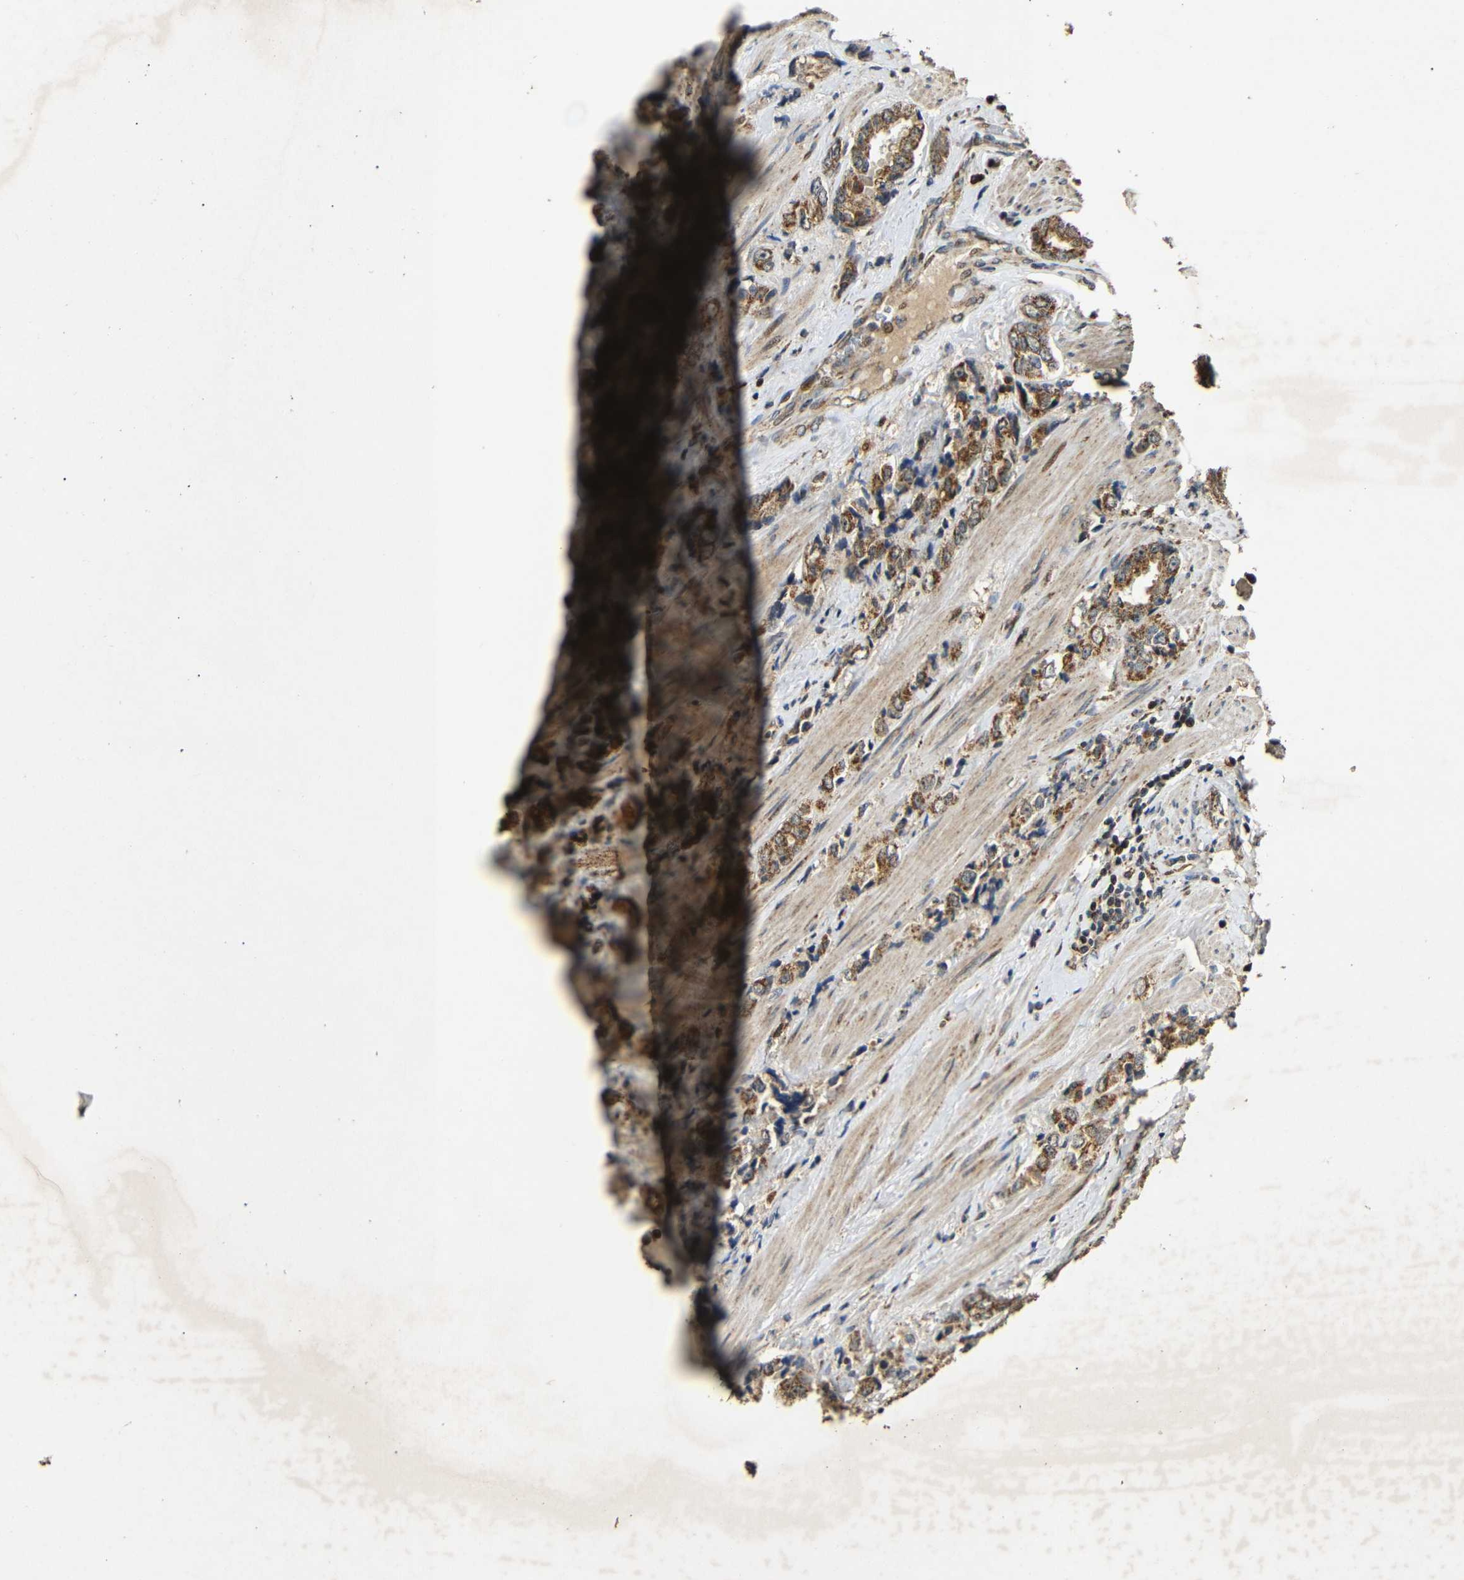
{"staining": {"intensity": "moderate", "quantity": ">75%", "location": "cytoplasmic/membranous"}, "tissue": "prostate cancer", "cell_type": "Tumor cells", "image_type": "cancer", "snomed": [{"axis": "morphology", "description": "Adenocarcinoma, High grade"}, {"axis": "topography", "description": "Prostate"}], "caption": "Immunohistochemistry of adenocarcinoma (high-grade) (prostate) exhibits medium levels of moderate cytoplasmic/membranous staining in approximately >75% of tumor cells.", "gene": "KAZALD1", "patient": {"sex": "male", "age": 61}}